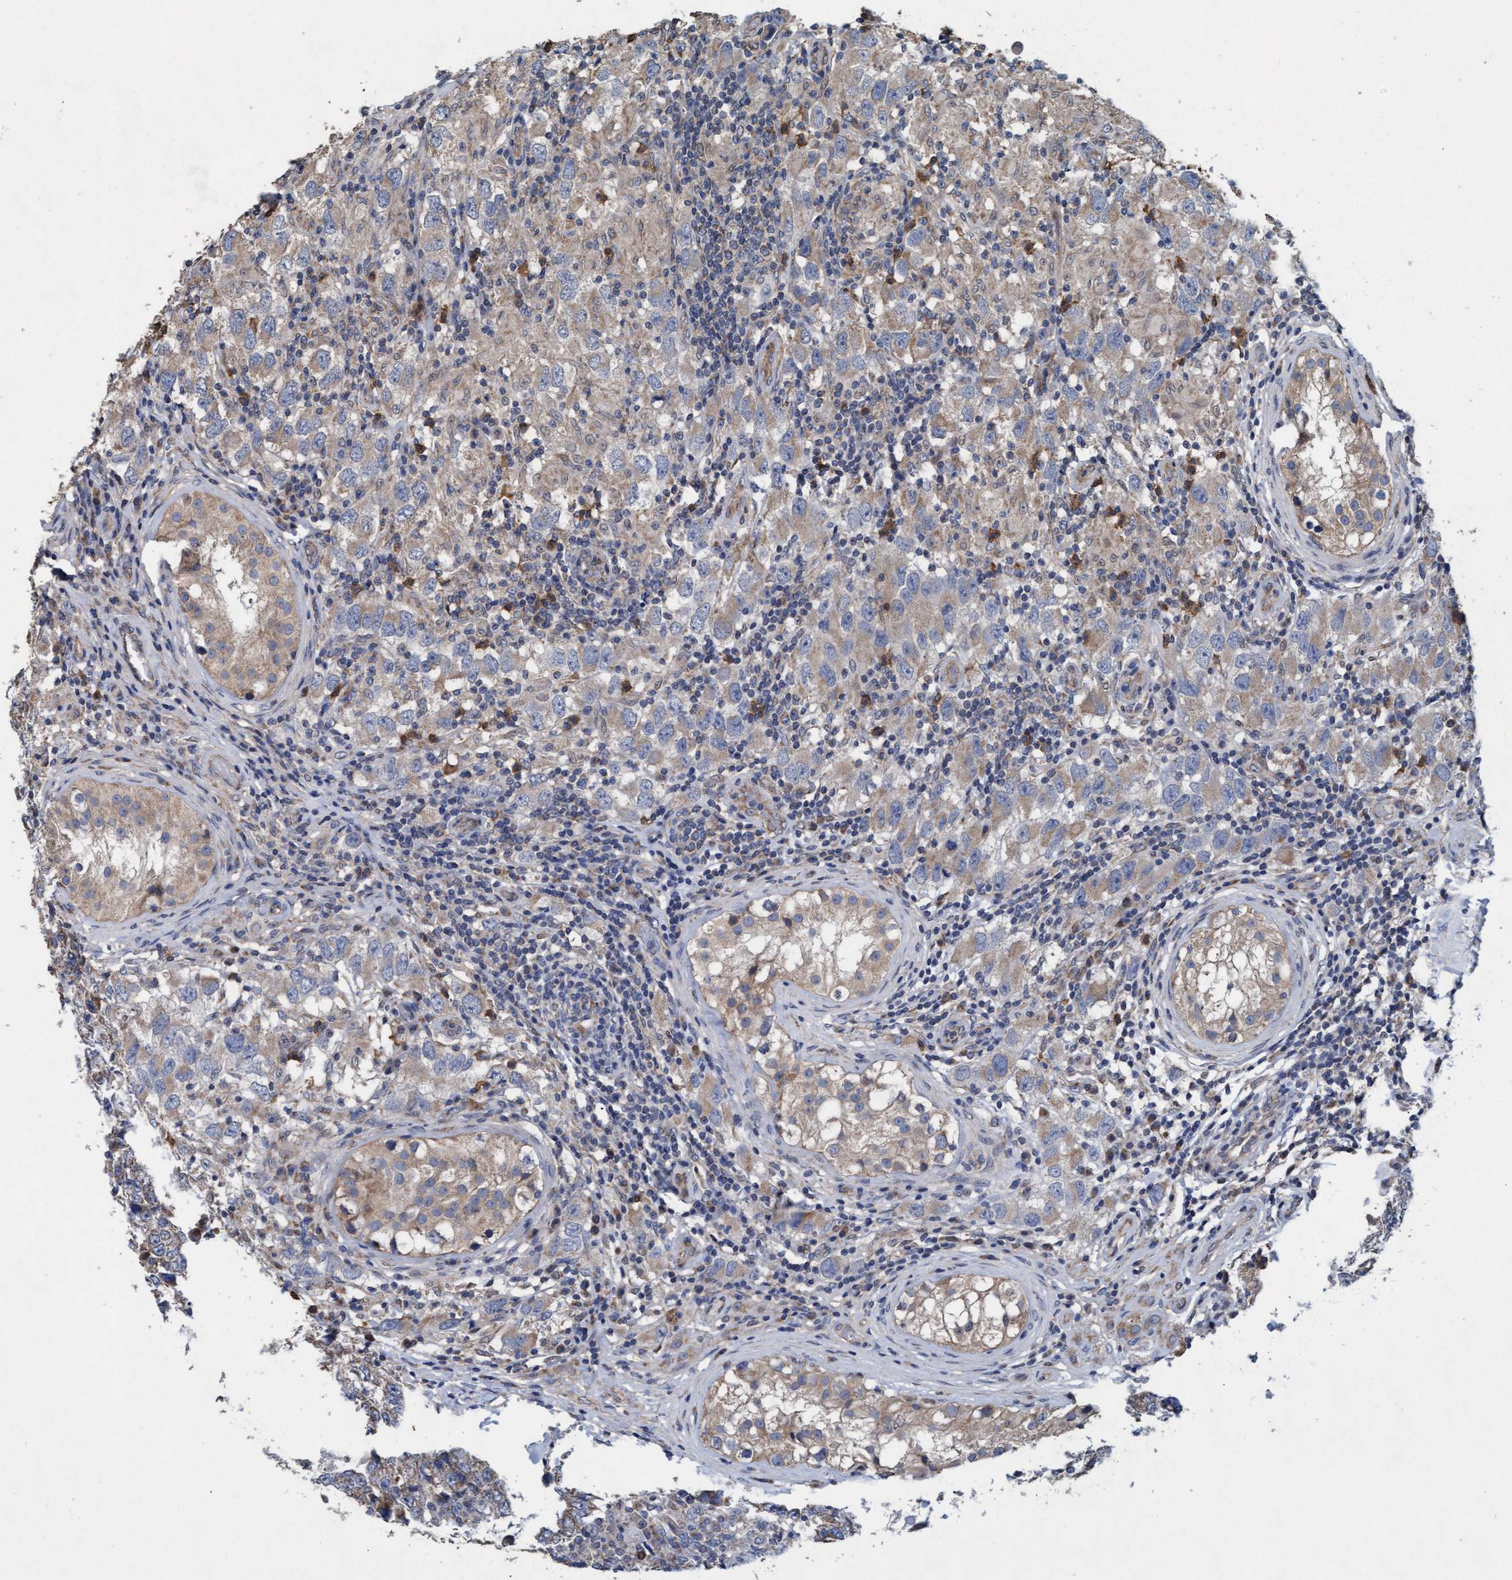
{"staining": {"intensity": "weak", "quantity": ">75%", "location": "cytoplasmic/membranous"}, "tissue": "testis cancer", "cell_type": "Tumor cells", "image_type": "cancer", "snomed": [{"axis": "morphology", "description": "Carcinoma, Embryonal, NOS"}, {"axis": "topography", "description": "Testis"}], "caption": "There is low levels of weak cytoplasmic/membranous positivity in tumor cells of testis cancer (embryonal carcinoma), as demonstrated by immunohistochemical staining (brown color).", "gene": "MRPL38", "patient": {"sex": "male", "age": 21}}